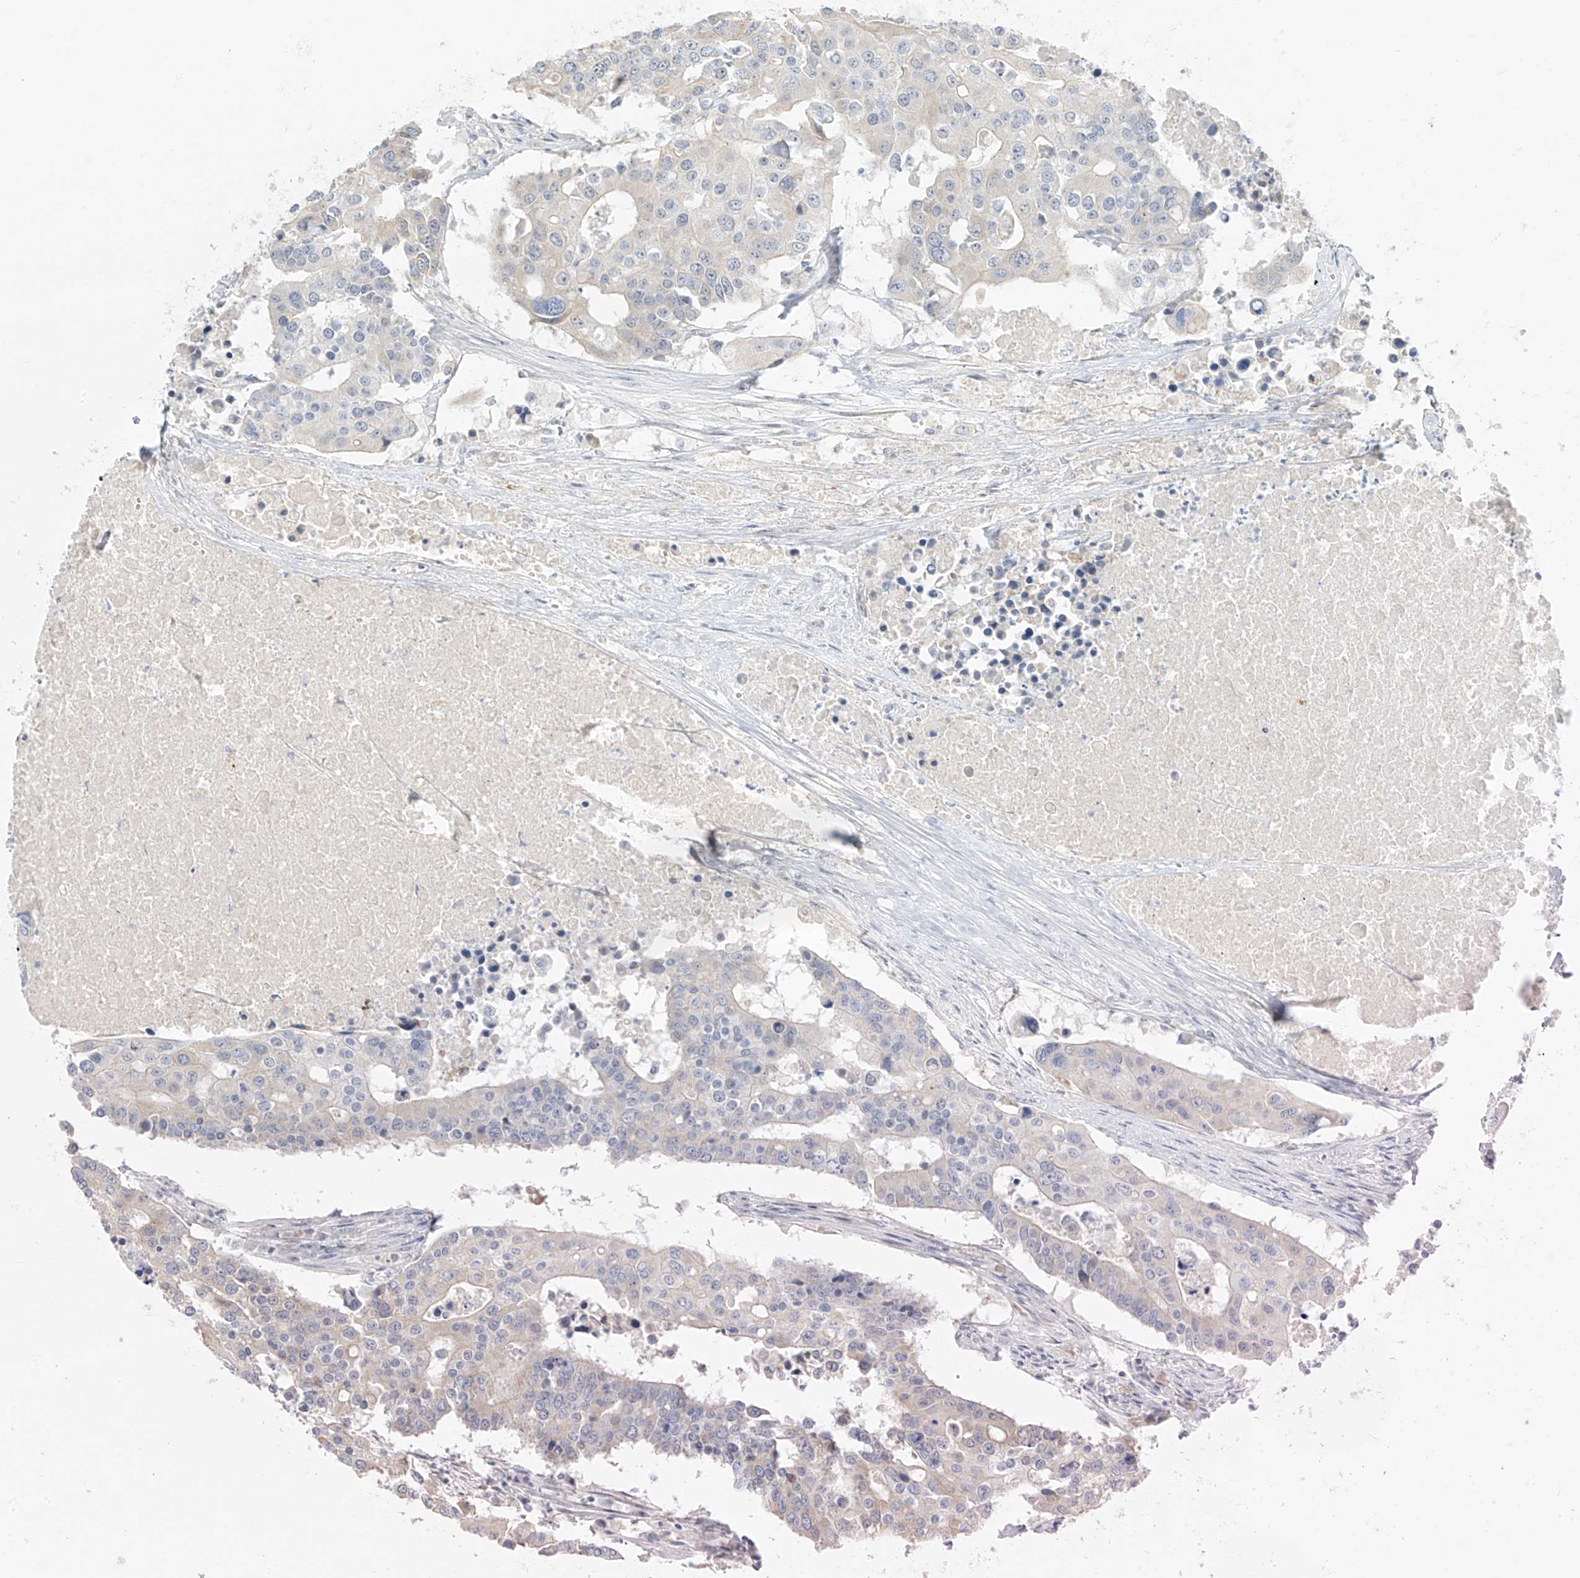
{"staining": {"intensity": "weak", "quantity": "<25%", "location": "cytoplasmic/membranous"}, "tissue": "colorectal cancer", "cell_type": "Tumor cells", "image_type": "cancer", "snomed": [{"axis": "morphology", "description": "Adenocarcinoma, NOS"}, {"axis": "topography", "description": "Colon"}], "caption": "Tumor cells show no significant protein staining in colorectal adenocarcinoma.", "gene": "DCDC2", "patient": {"sex": "male", "age": 77}}